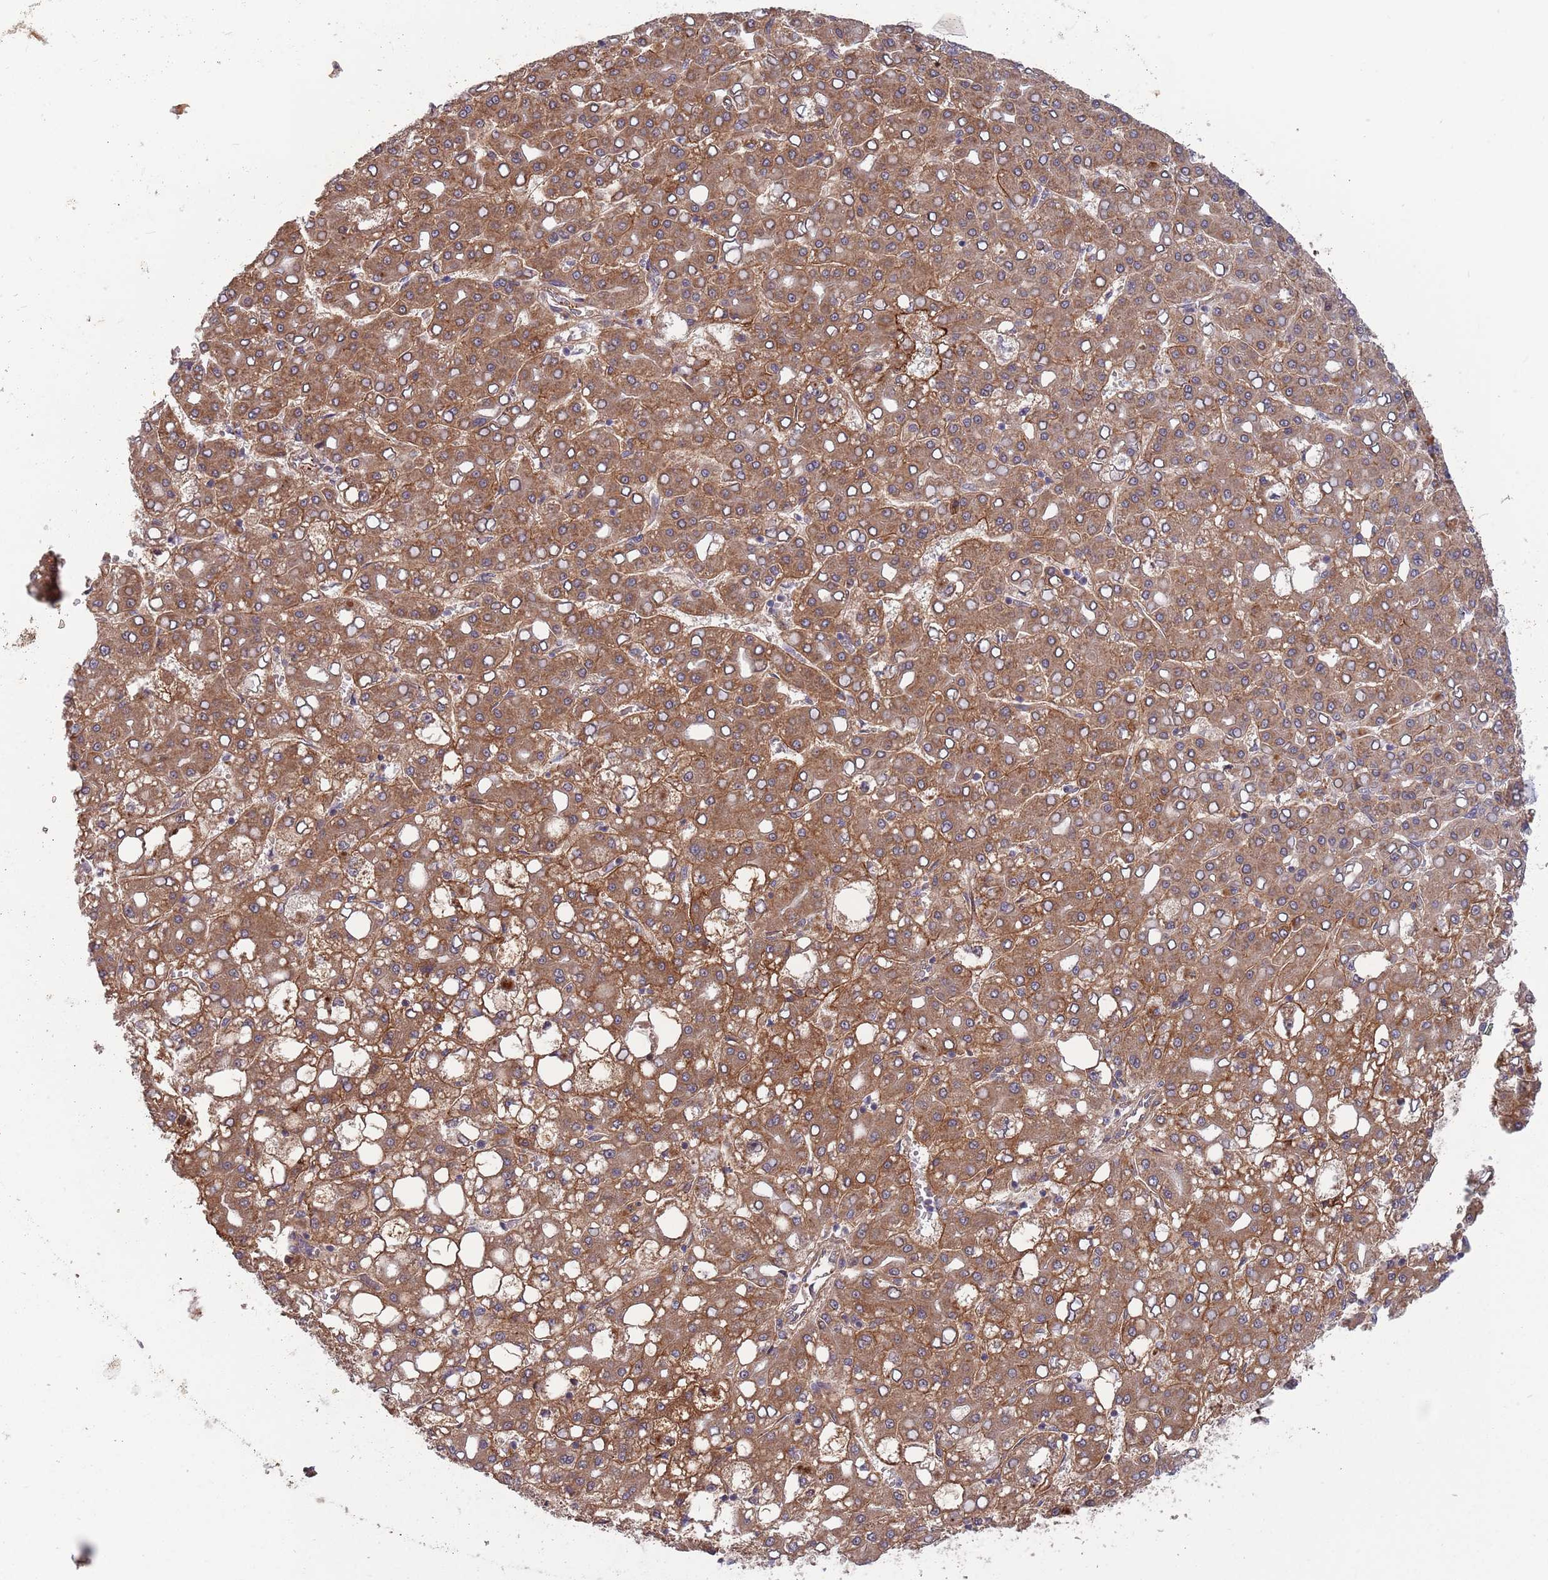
{"staining": {"intensity": "moderate", "quantity": "25%-75%", "location": "cytoplasmic/membranous"}, "tissue": "liver cancer", "cell_type": "Tumor cells", "image_type": "cancer", "snomed": [{"axis": "morphology", "description": "Carcinoma, Hepatocellular, NOS"}, {"axis": "topography", "description": "Liver"}], "caption": "A high-resolution photomicrograph shows immunohistochemistry staining of liver cancer, which reveals moderate cytoplasmic/membranous staining in about 25%-75% of tumor cells. The staining was performed using DAB (3,3'-diaminobenzidine), with brown indicating positive protein expression. Nuclei are stained blue with hematoxylin.", "gene": "NT5DC4", "patient": {"sex": "male", "age": 65}}